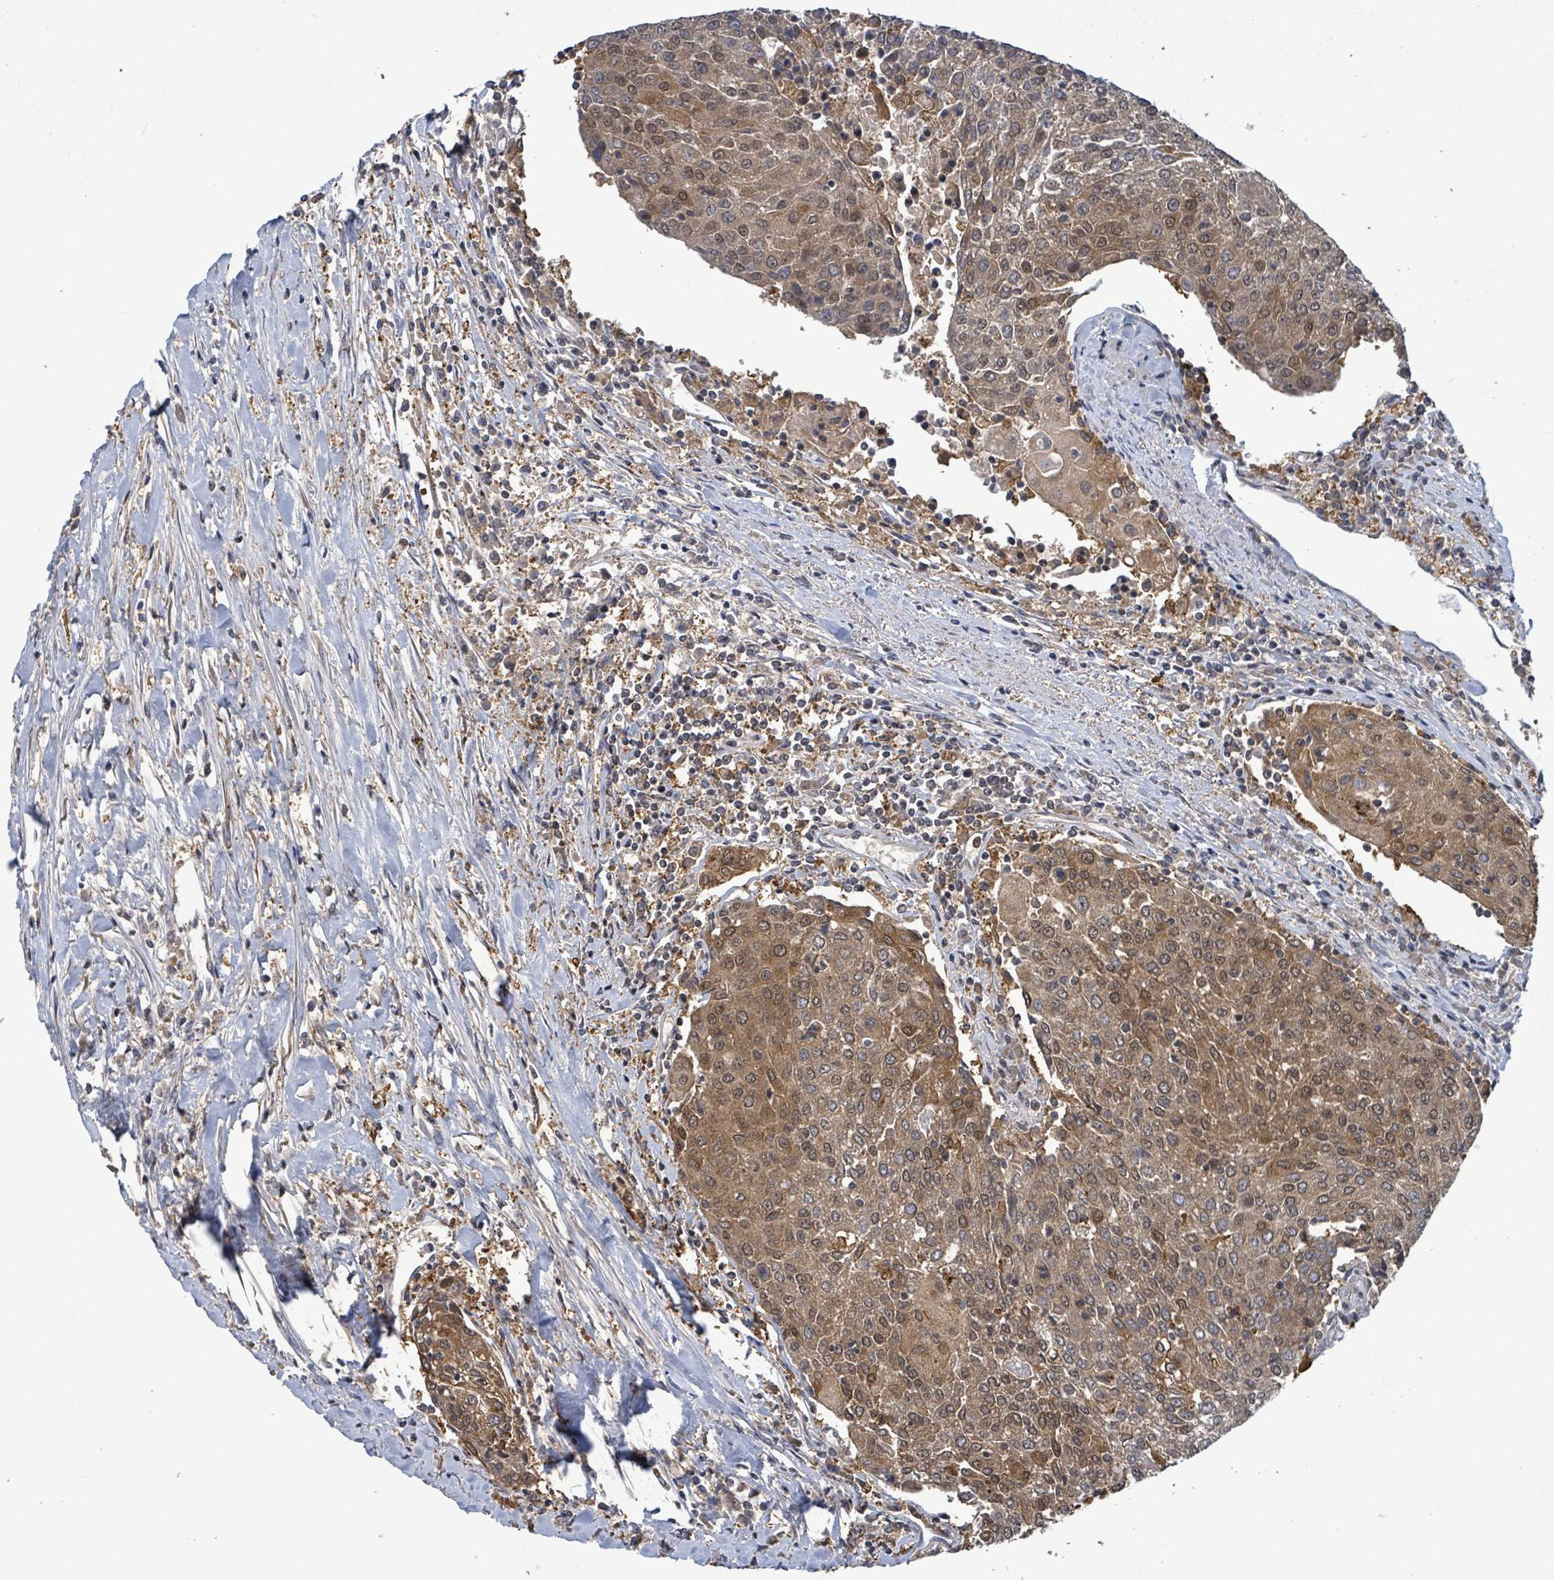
{"staining": {"intensity": "moderate", "quantity": ">75%", "location": "cytoplasmic/membranous,nuclear"}, "tissue": "urothelial cancer", "cell_type": "Tumor cells", "image_type": "cancer", "snomed": [{"axis": "morphology", "description": "Urothelial carcinoma, High grade"}, {"axis": "topography", "description": "Urinary bladder"}], "caption": "This is a photomicrograph of immunohistochemistry (IHC) staining of high-grade urothelial carcinoma, which shows moderate expression in the cytoplasmic/membranous and nuclear of tumor cells.", "gene": "FBXO6", "patient": {"sex": "female", "age": 85}}